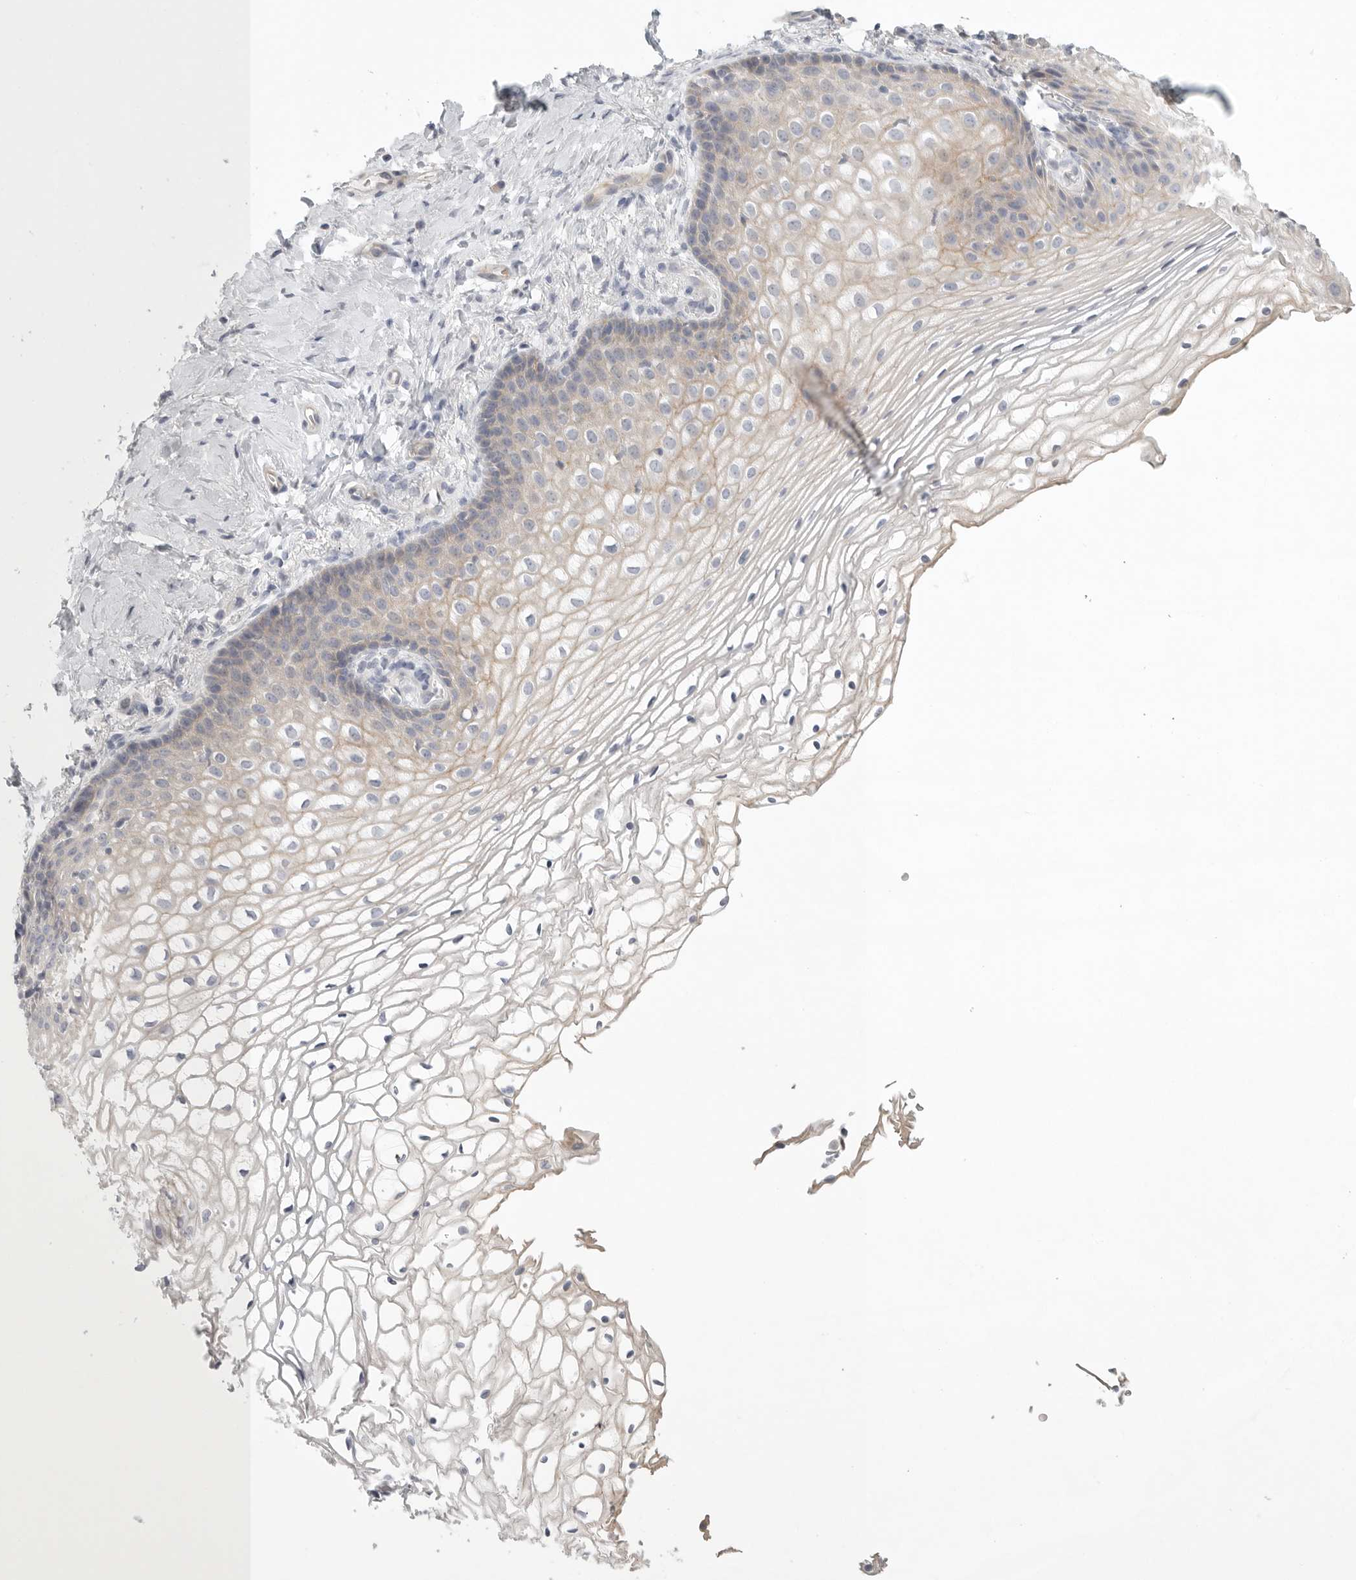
{"staining": {"intensity": "weak", "quantity": "<25%", "location": "cytoplasmic/membranous"}, "tissue": "vagina", "cell_type": "Squamous epithelial cells", "image_type": "normal", "snomed": [{"axis": "morphology", "description": "Normal tissue, NOS"}, {"axis": "topography", "description": "Vagina"}], "caption": "The IHC photomicrograph has no significant expression in squamous epithelial cells of vagina.", "gene": "STAB2", "patient": {"sex": "female", "age": 60}}